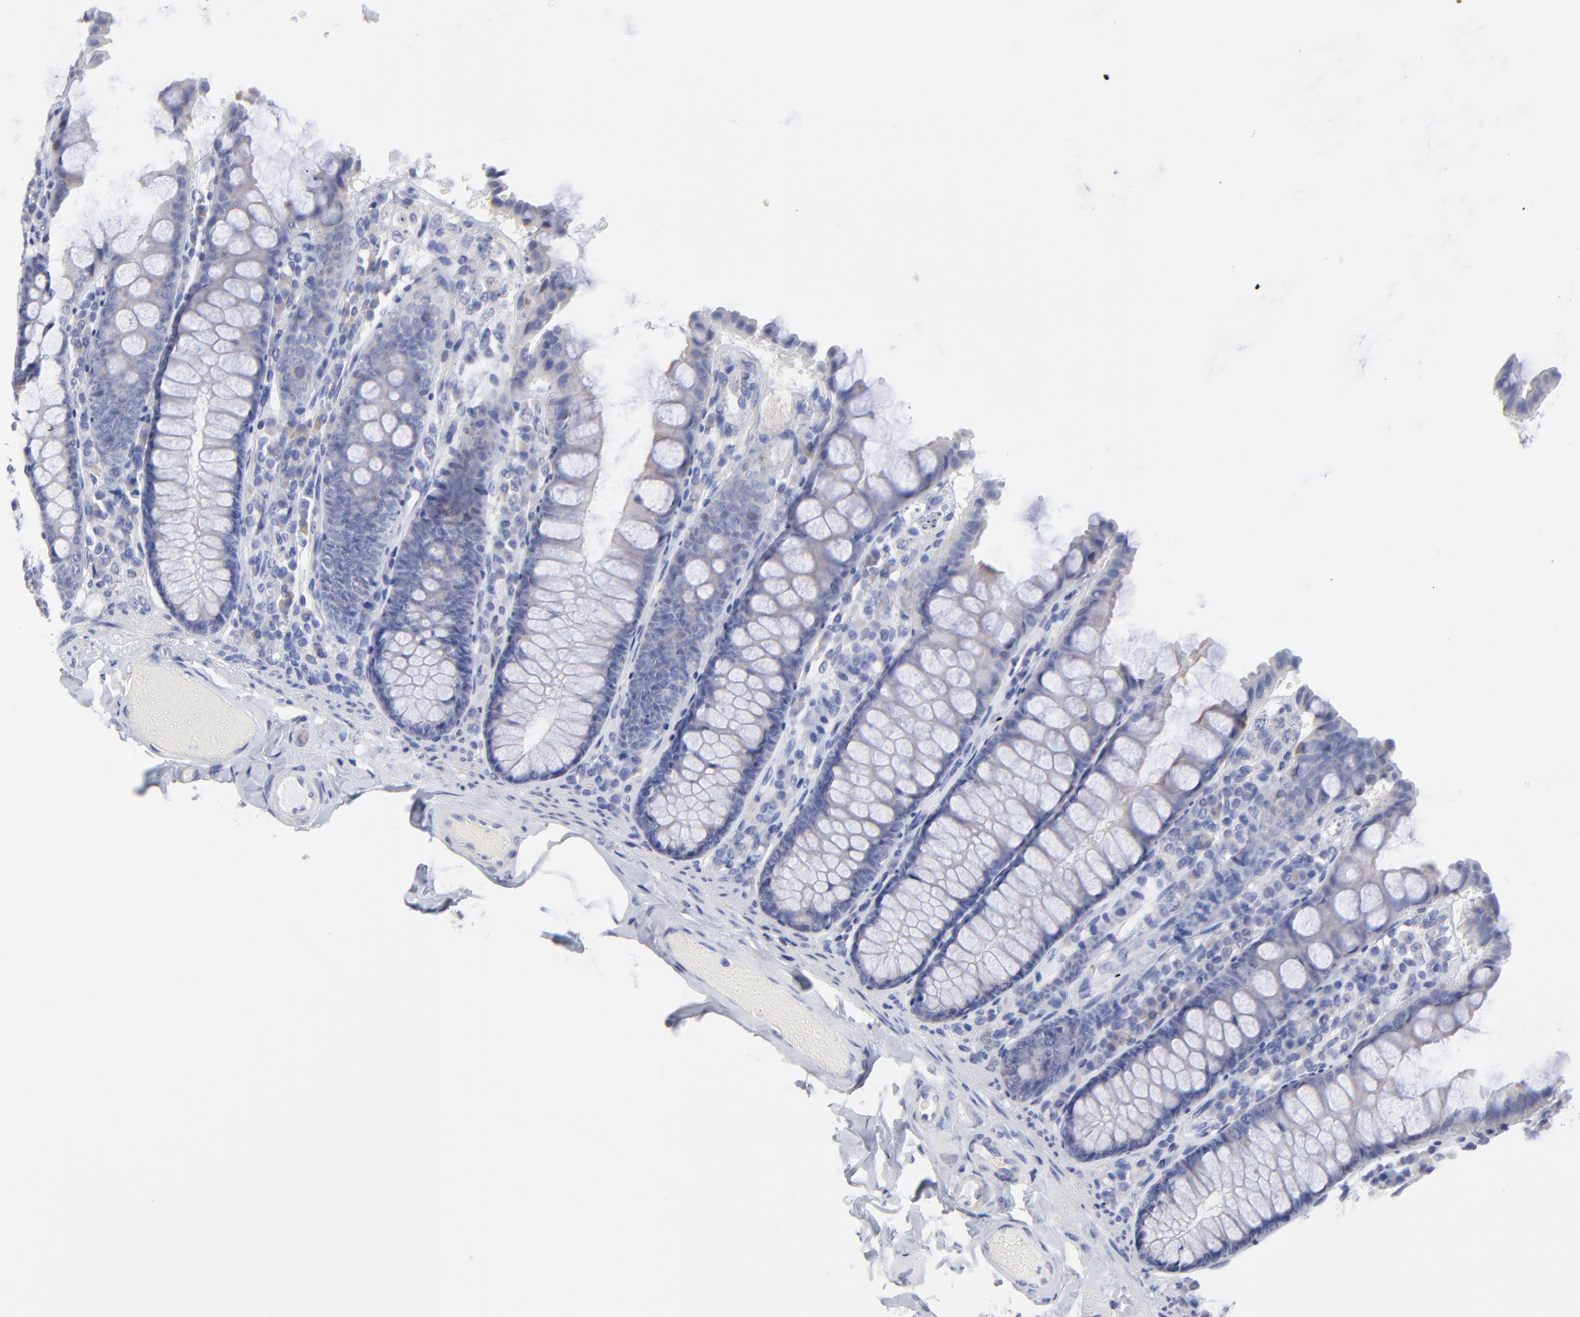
{"staining": {"intensity": "negative", "quantity": "none", "location": "none"}, "tissue": "colon", "cell_type": "Endothelial cells", "image_type": "normal", "snomed": [{"axis": "morphology", "description": "Normal tissue, NOS"}, {"axis": "topography", "description": "Colon"}], "caption": "This is an IHC histopathology image of unremarkable human colon. There is no staining in endothelial cells.", "gene": "DUSP9", "patient": {"sex": "female", "age": 61}}